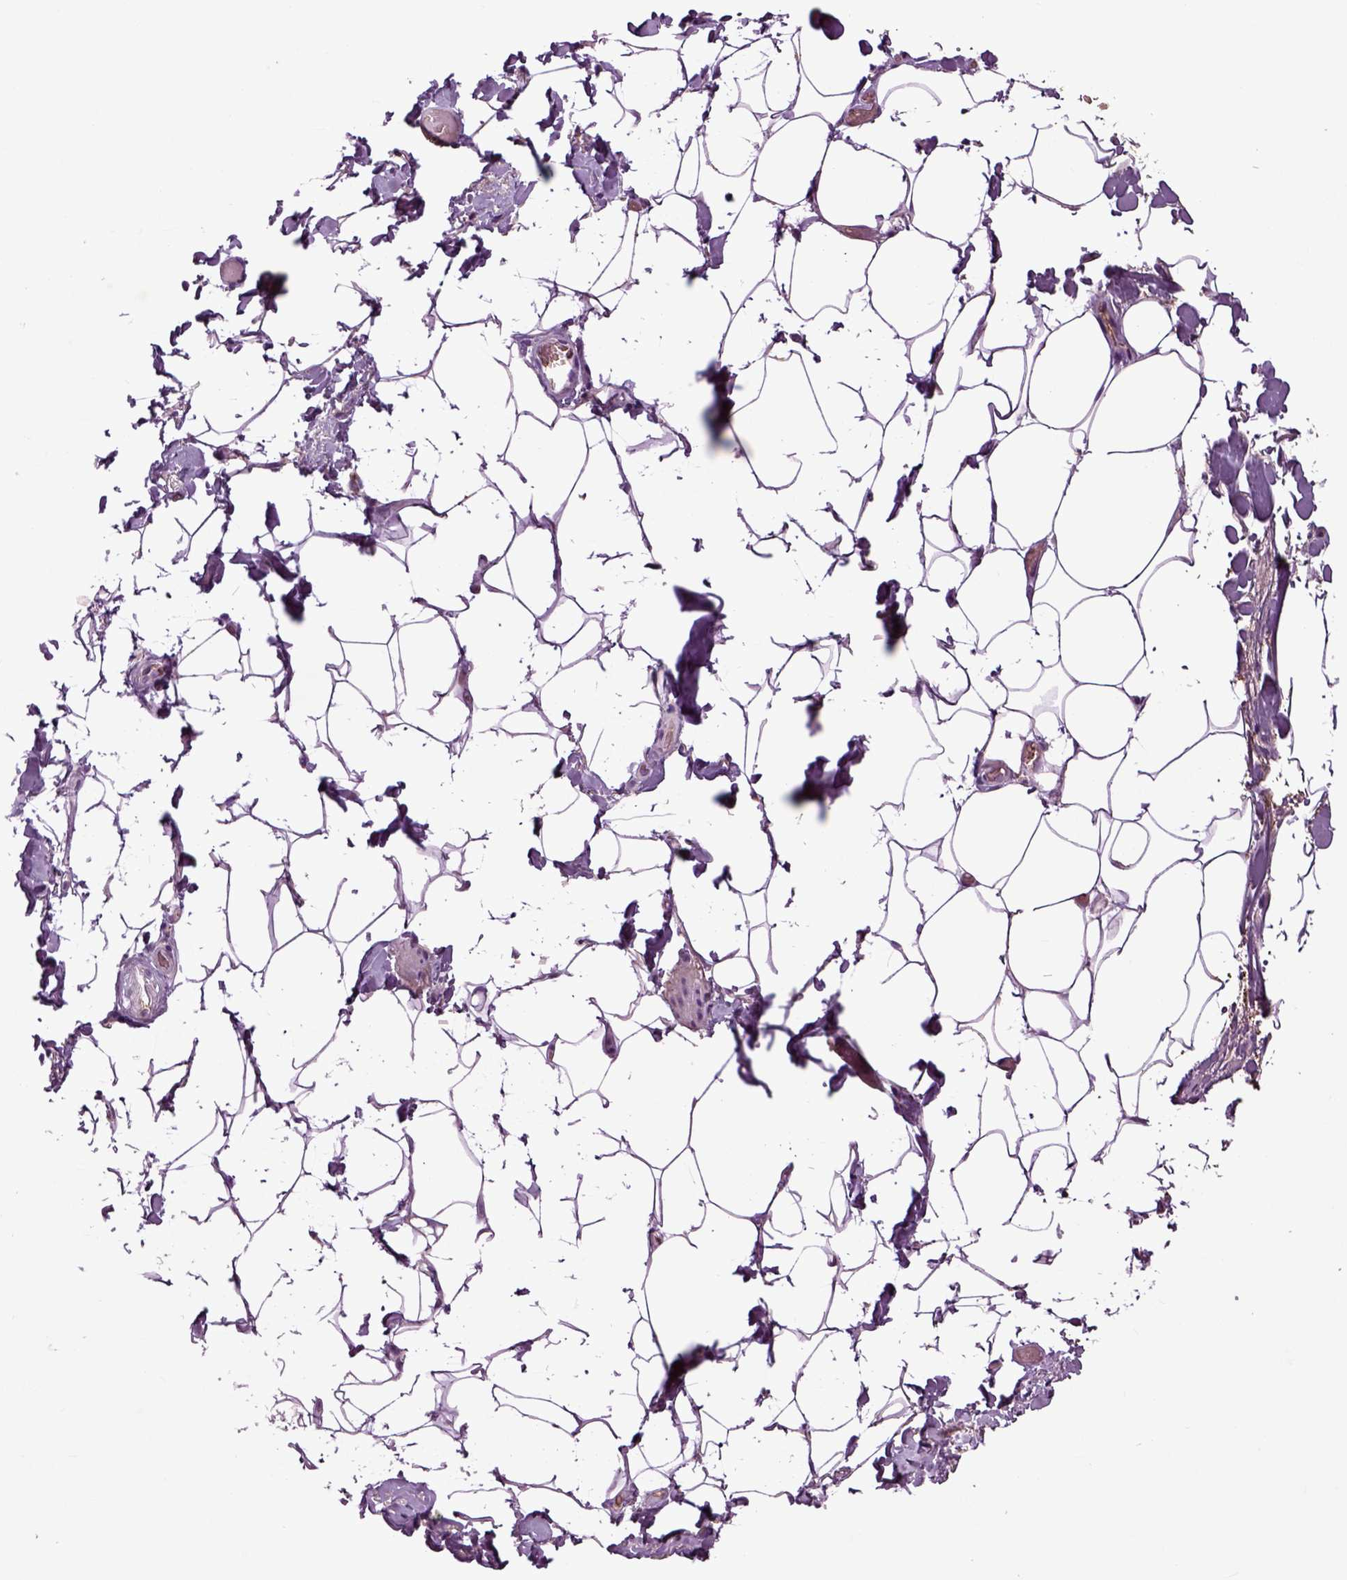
{"staining": {"intensity": "negative", "quantity": "none", "location": "none"}, "tissue": "adipose tissue", "cell_type": "Adipocytes", "image_type": "normal", "snomed": [{"axis": "morphology", "description": "Normal tissue, NOS"}, {"axis": "topography", "description": "Anal"}, {"axis": "topography", "description": "Peripheral nerve tissue"}], "caption": "Immunohistochemistry micrograph of benign adipose tissue: adipose tissue stained with DAB (3,3'-diaminobenzidine) shows no significant protein staining in adipocytes.", "gene": "SPON1", "patient": {"sex": "male", "age": 53}}